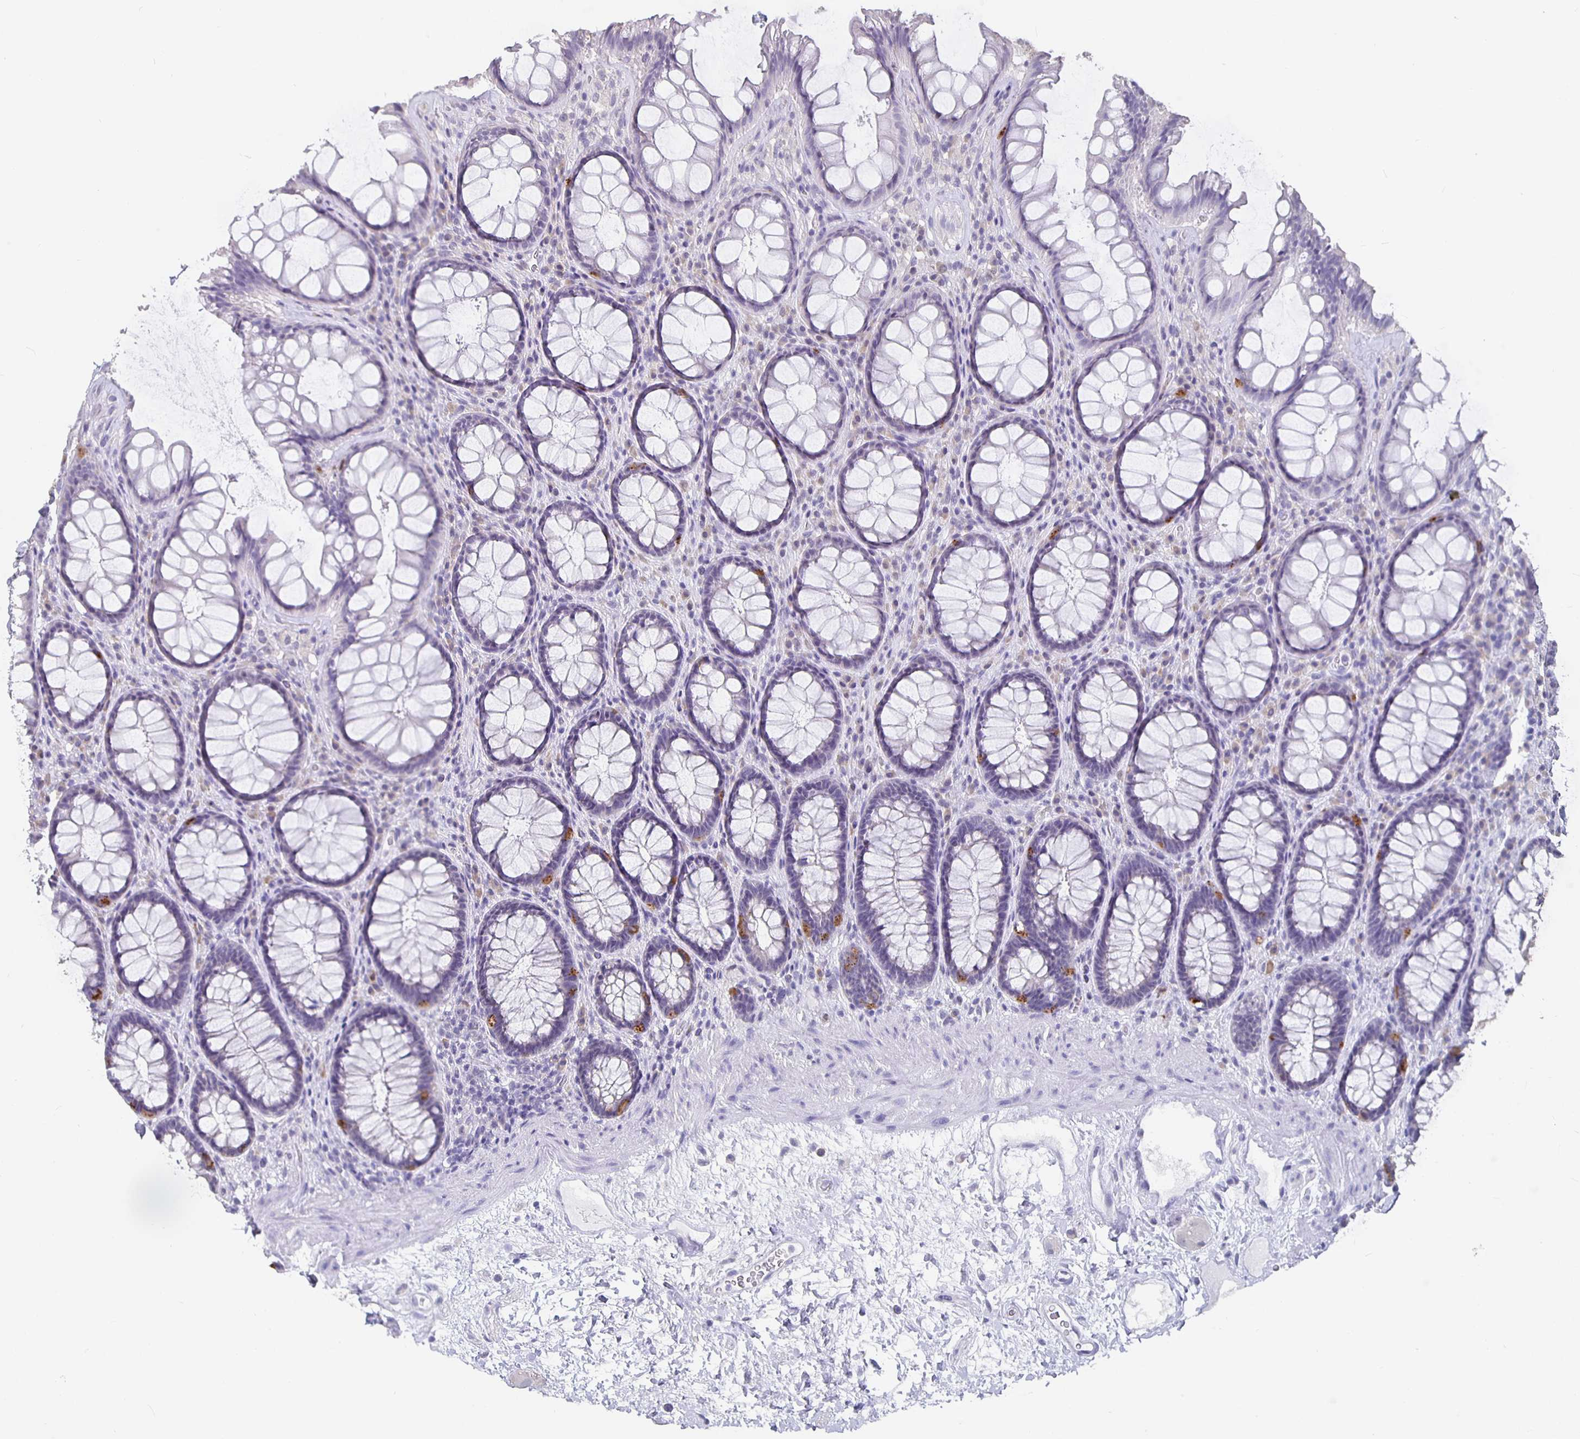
{"staining": {"intensity": "negative", "quantity": "none", "location": "none"}, "tissue": "rectum", "cell_type": "Glandular cells", "image_type": "normal", "snomed": [{"axis": "morphology", "description": "Normal tissue, NOS"}, {"axis": "topography", "description": "Rectum"}], "caption": "The IHC image has no significant expression in glandular cells of rectum.", "gene": "GPX4", "patient": {"sex": "male", "age": 72}}